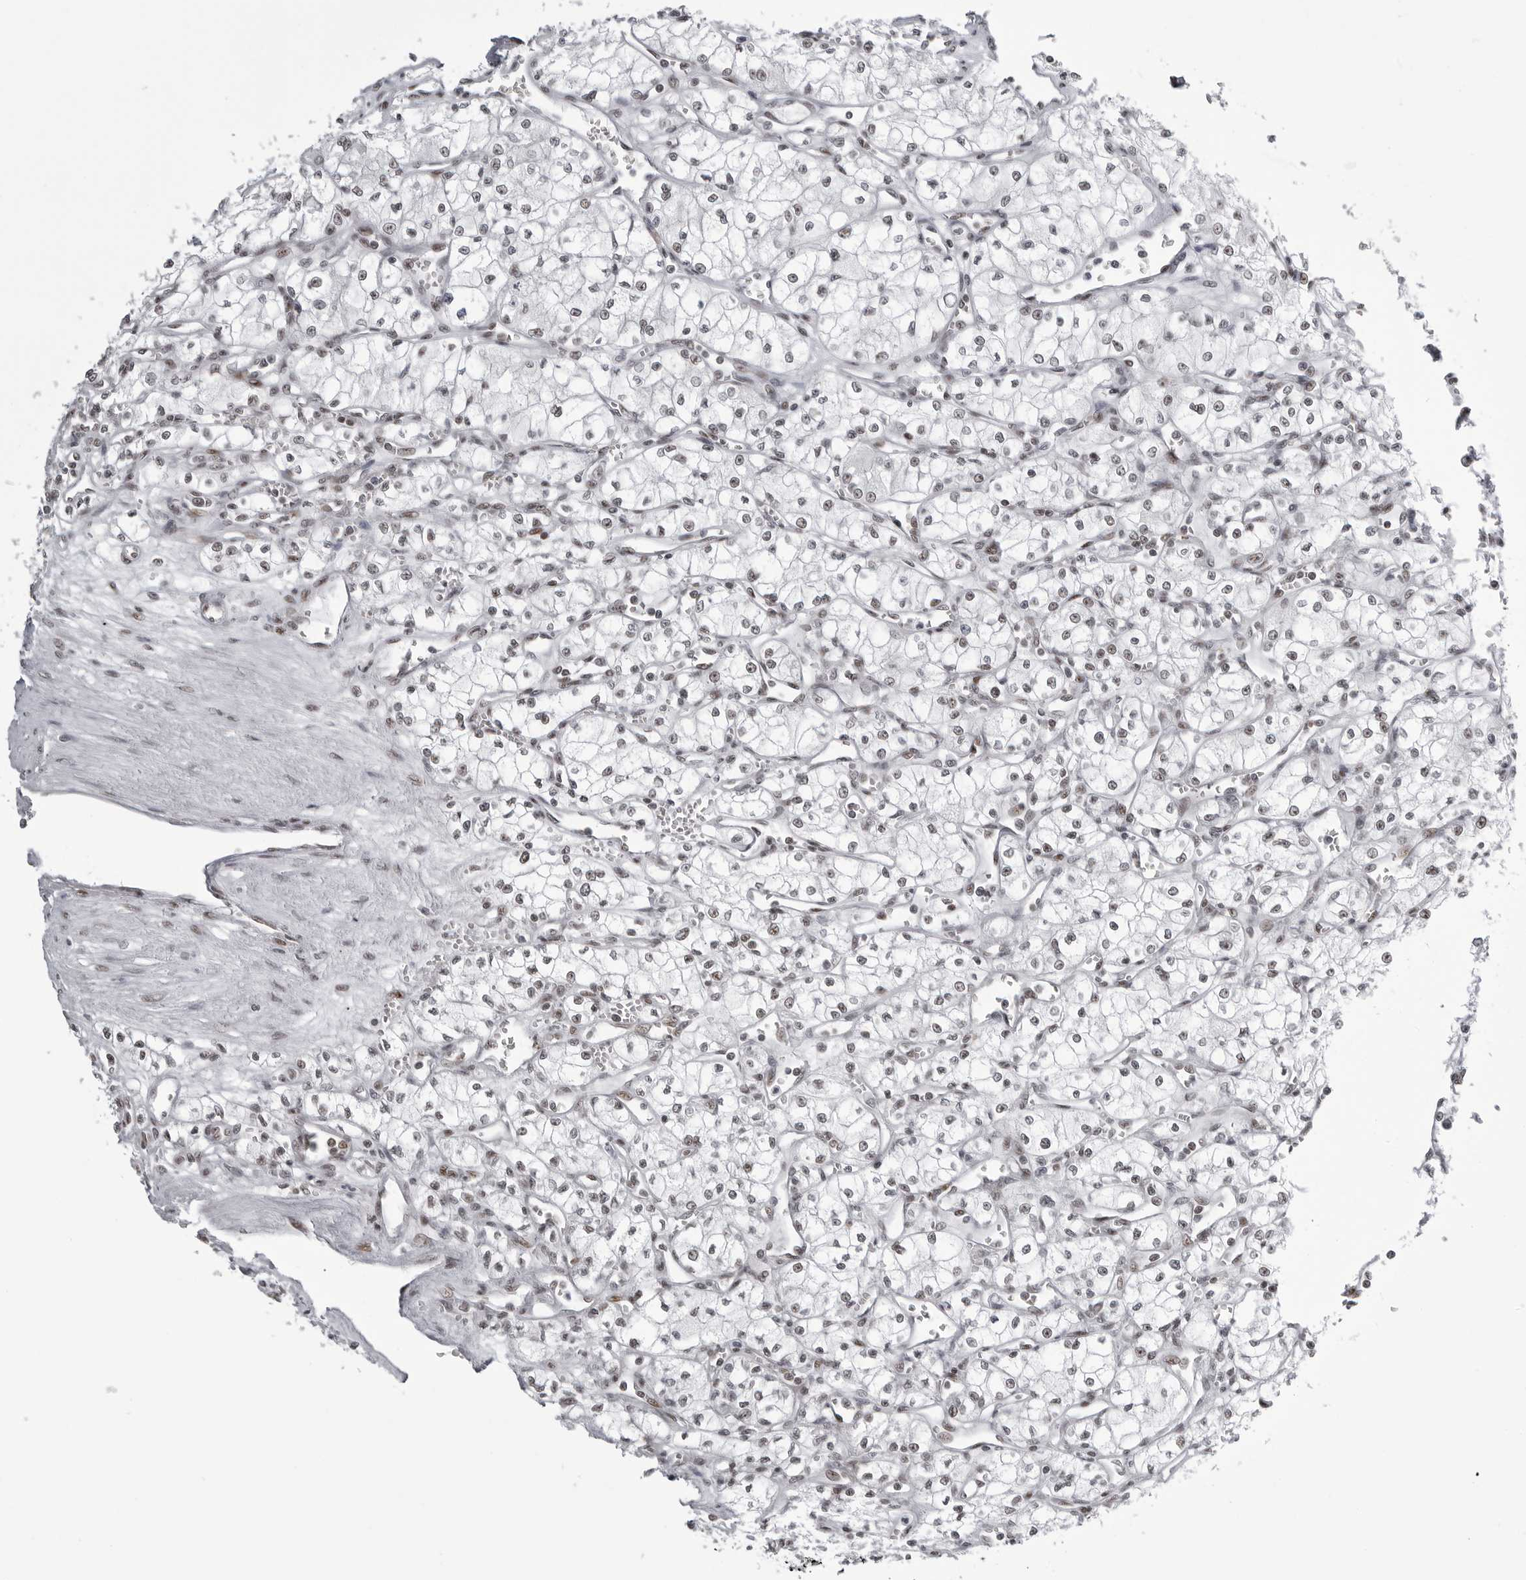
{"staining": {"intensity": "negative", "quantity": "none", "location": "none"}, "tissue": "renal cancer", "cell_type": "Tumor cells", "image_type": "cancer", "snomed": [{"axis": "morphology", "description": "Adenocarcinoma, NOS"}, {"axis": "topography", "description": "Kidney"}], "caption": "Renal cancer (adenocarcinoma) stained for a protein using IHC displays no expression tumor cells.", "gene": "WRAP53", "patient": {"sex": "male", "age": 59}}